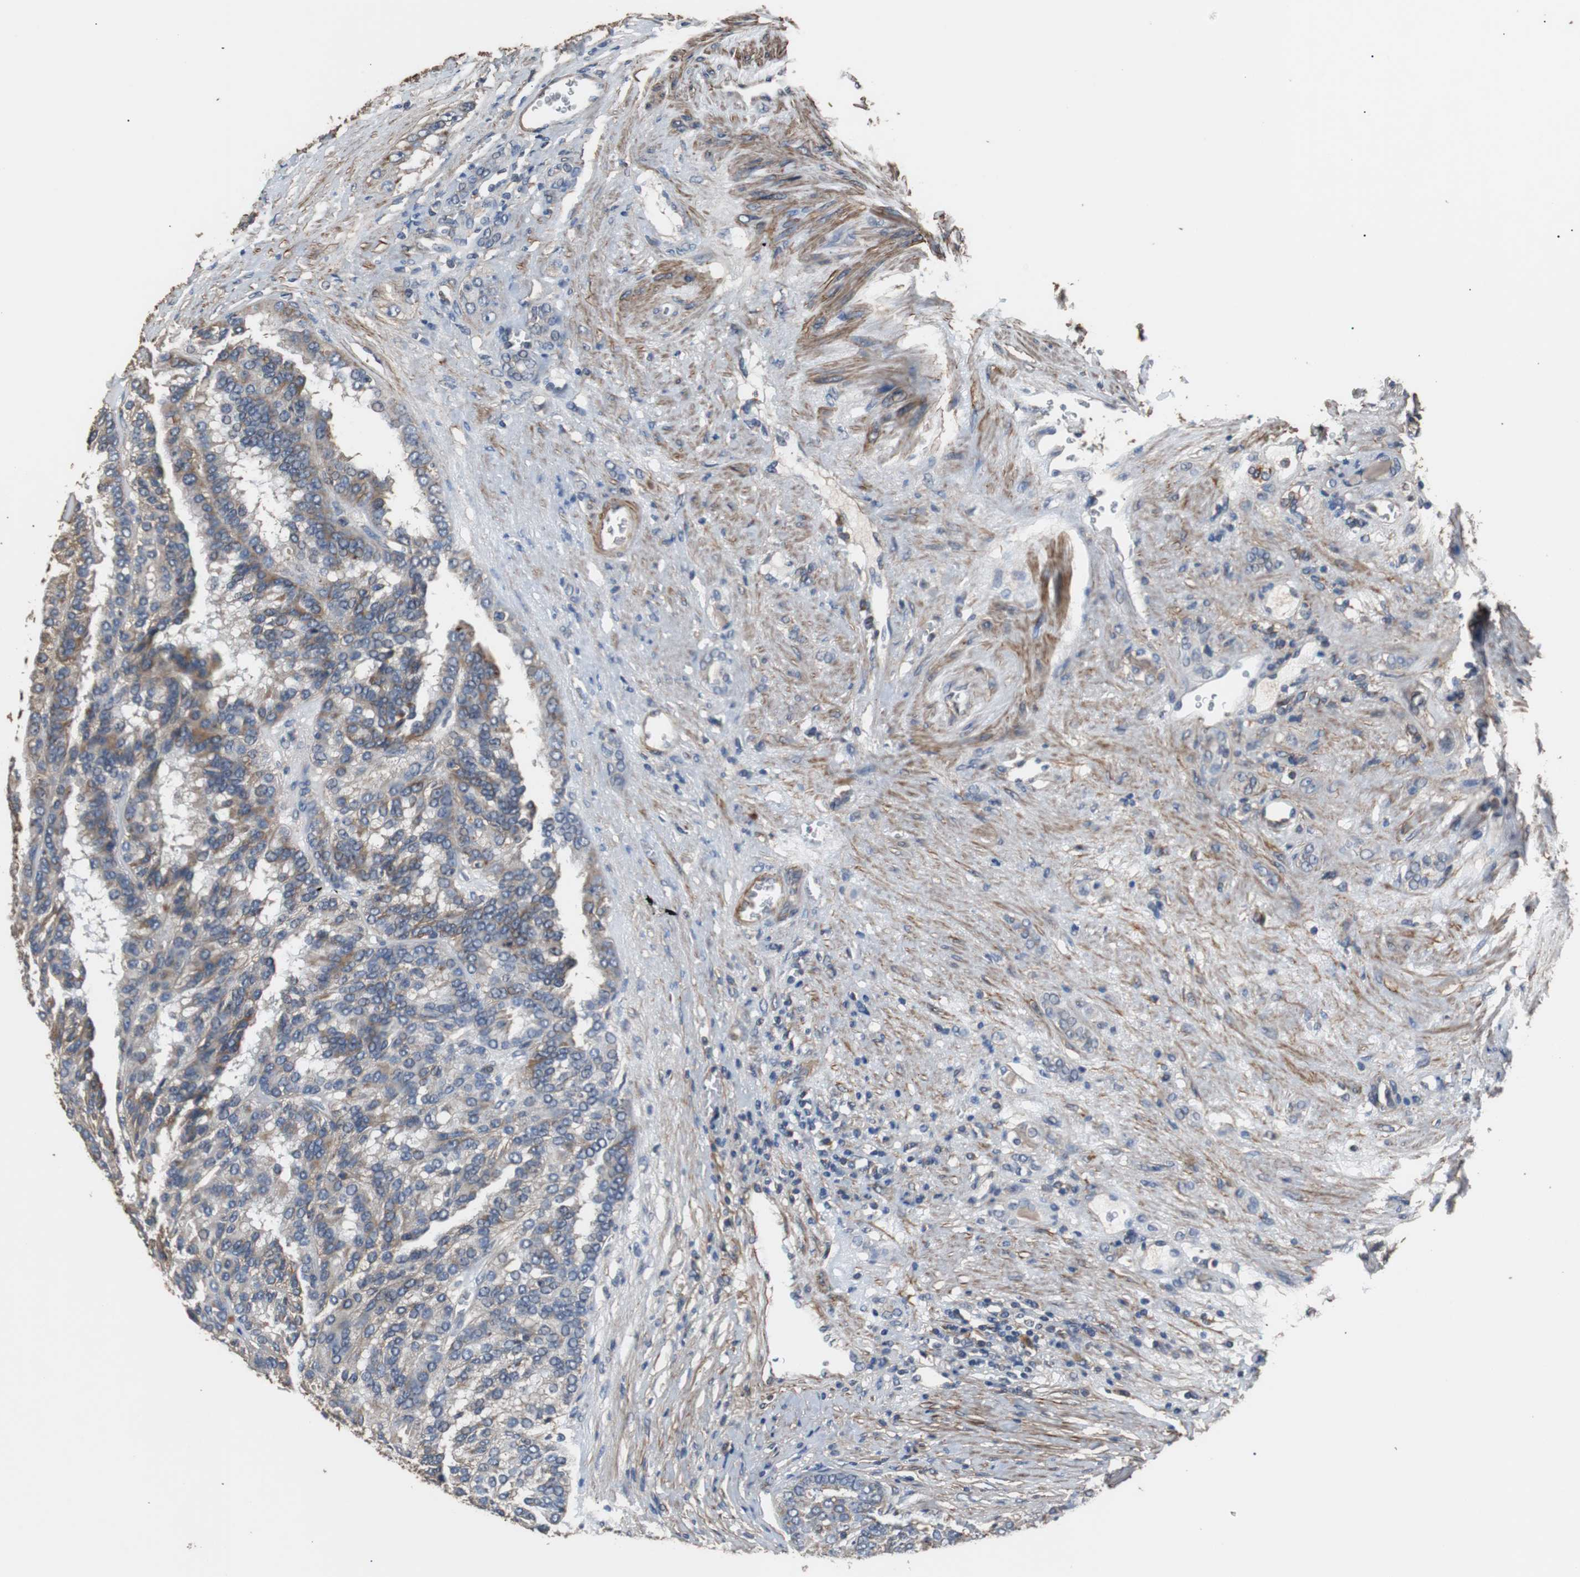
{"staining": {"intensity": "moderate", "quantity": "25%-75%", "location": "cytoplasmic/membranous"}, "tissue": "renal cancer", "cell_type": "Tumor cells", "image_type": "cancer", "snomed": [{"axis": "morphology", "description": "Adenocarcinoma, NOS"}, {"axis": "topography", "description": "Kidney"}], "caption": "Moderate cytoplasmic/membranous staining is appreciated in approximately 25%-75% of tumor cells in renal cancer.", "gene": "PITRM1", "patient": {"sex": "male", "age": 46}}